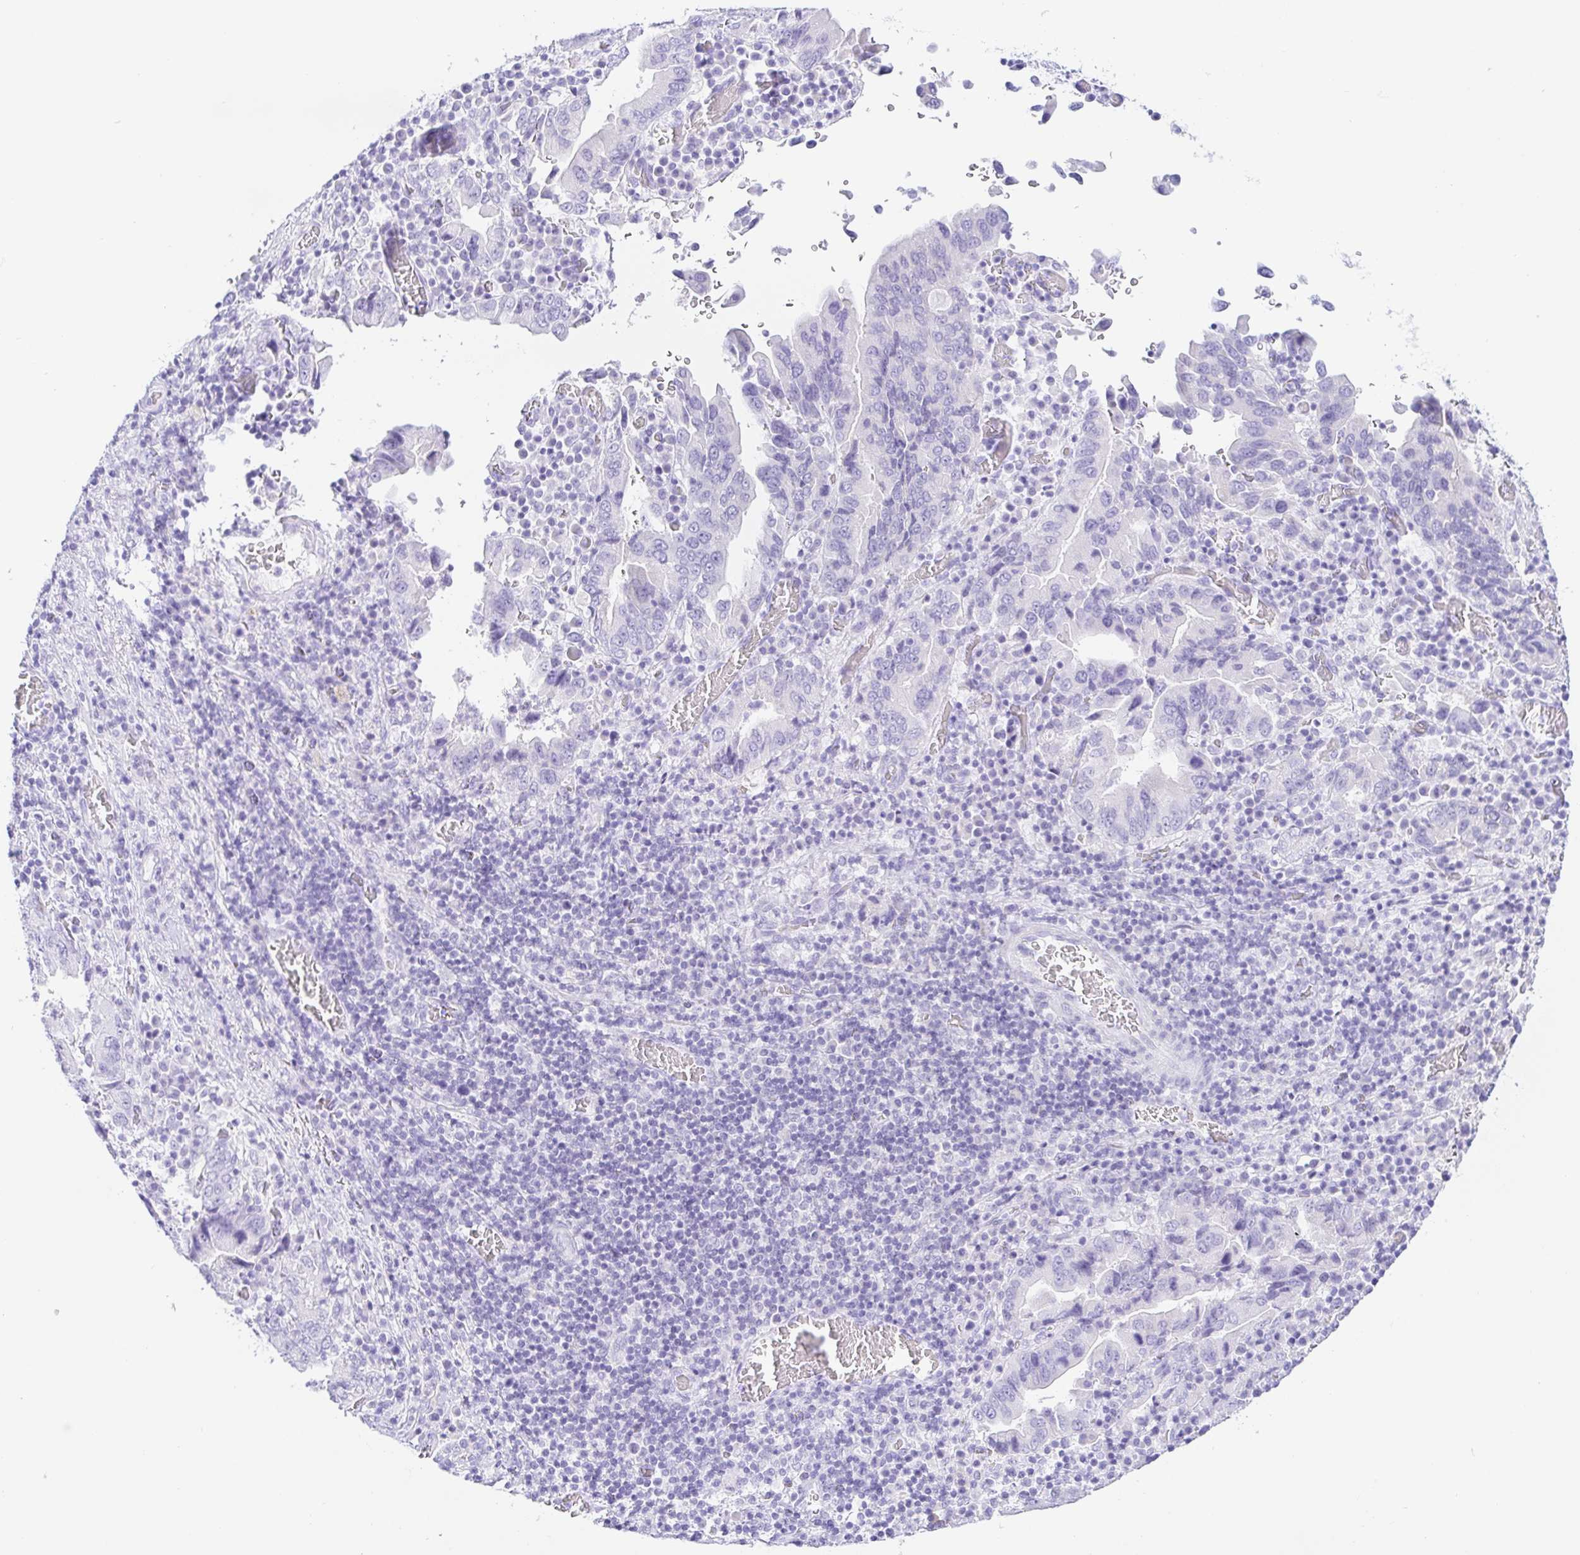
{"staining": {"intensity": "negative", "quantity": "none", "location": "none"}, "tissue": "stomach cancer", "cell_type": "Tumor cells", "image_type": "cancer", "snomed": [{"axis": "morphology", "description": "Adenocarcinoma, NOS"}, {"axis": "topography", "description": "Stomach, upper"}], "caption": "This is a image of immunohistochemistry staining of adenocarcinoma (stomach), which shows no positivity in tumor cells.", "gene": "PAX8", "patient": {"sex": "male", "age": 74}}